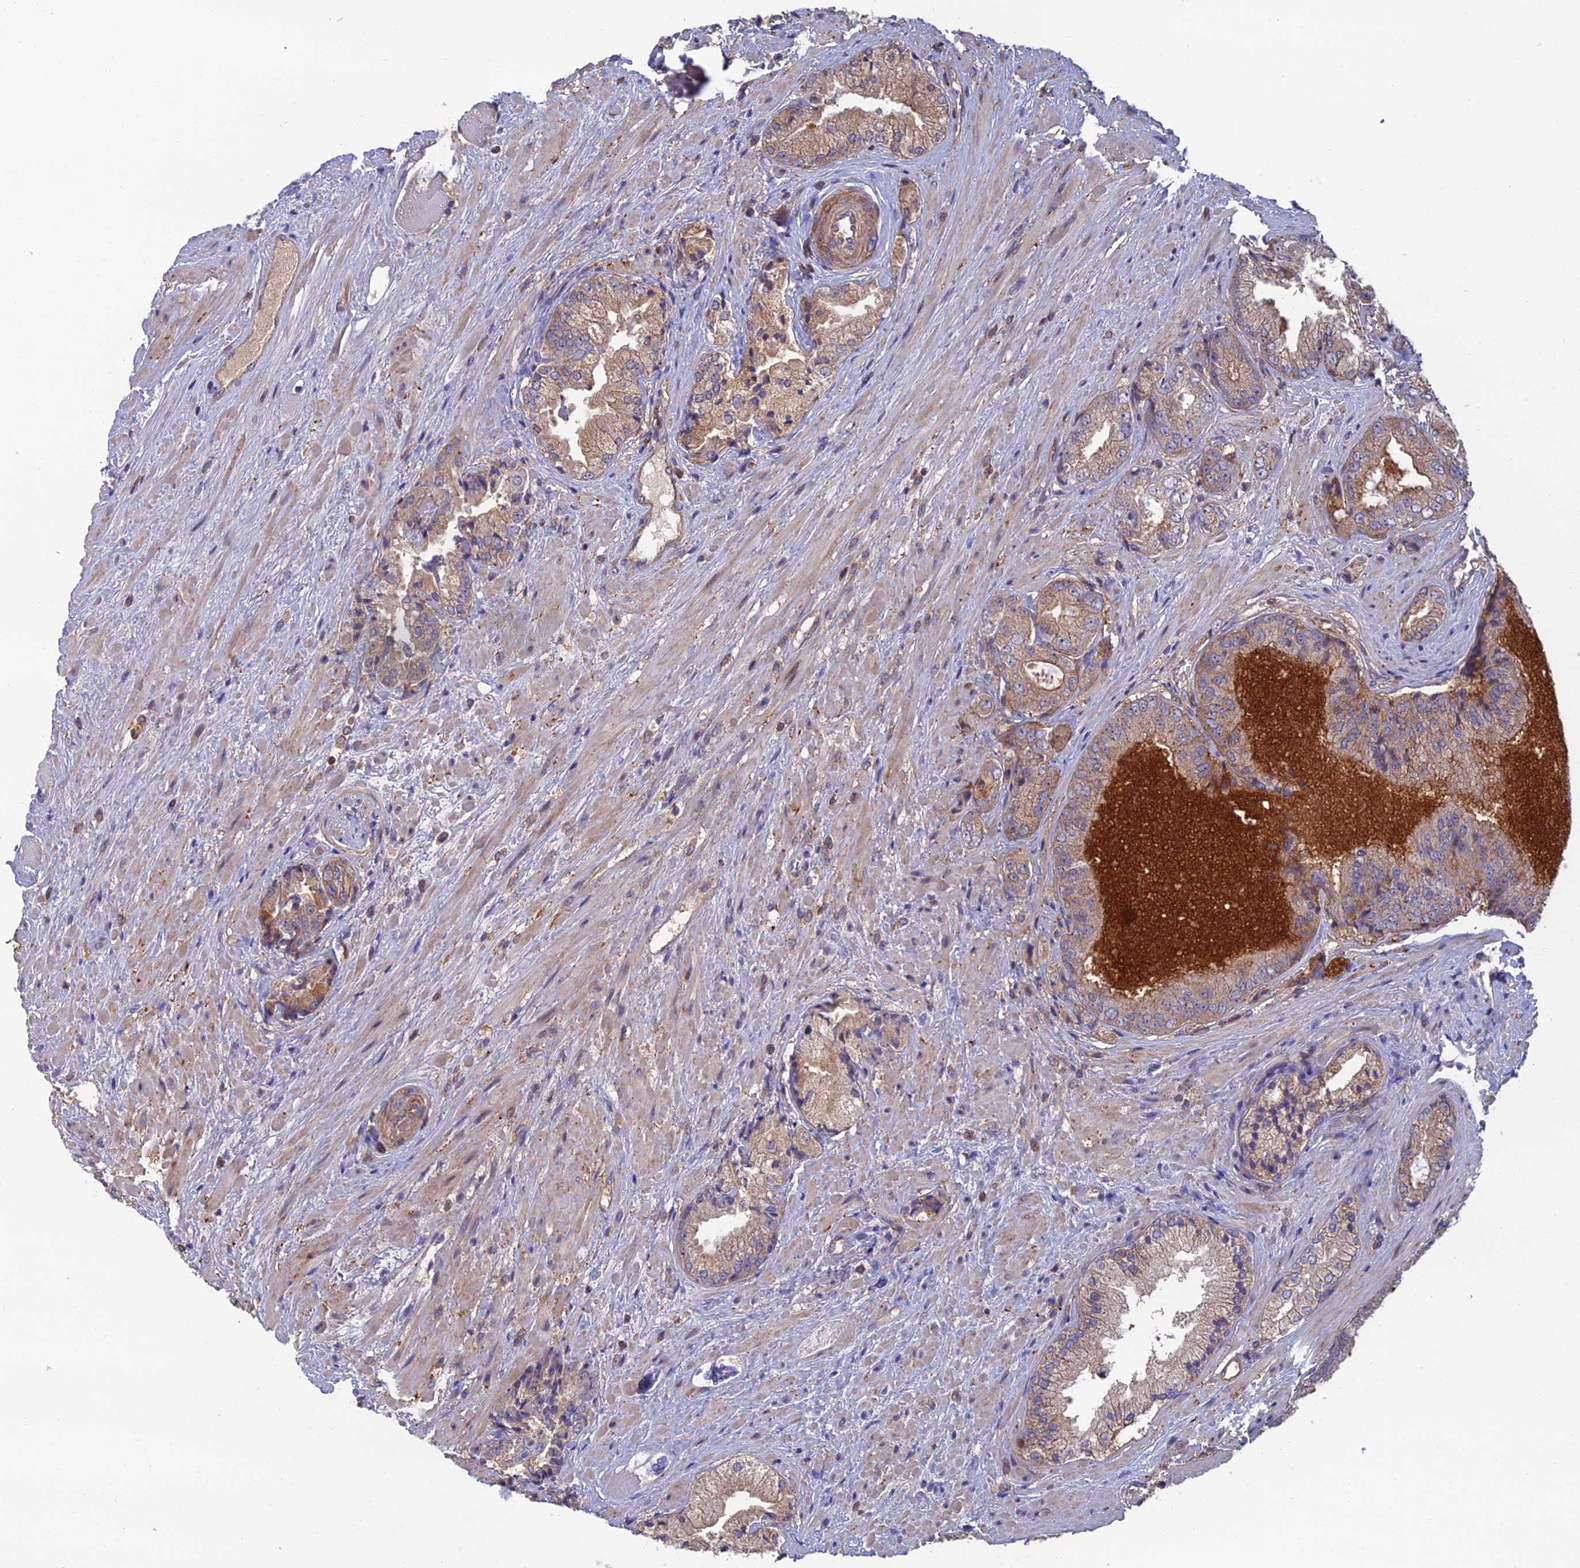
{"staining": {"intensity": "weak", "quantity": "25%-75%", "location": "cytoplasmic/membranous"}, "tissue": "prostate cancer", "cell_type": "Tumor cells", "image_type": "cancer", "snomed": [{"axis": "morphology", "description": "Adenocarcinoma, High grade"}, {"axis": "topography", "description": "Prostate"}], "caption": "Weak cytoplasmic/membranous positivity is present in about 25%-75% of tumor cells in prostate cancer (high-grade adenocarcinoma).", "gene": "C15orf62", "patient": {"sex": "male", "age": 71}}